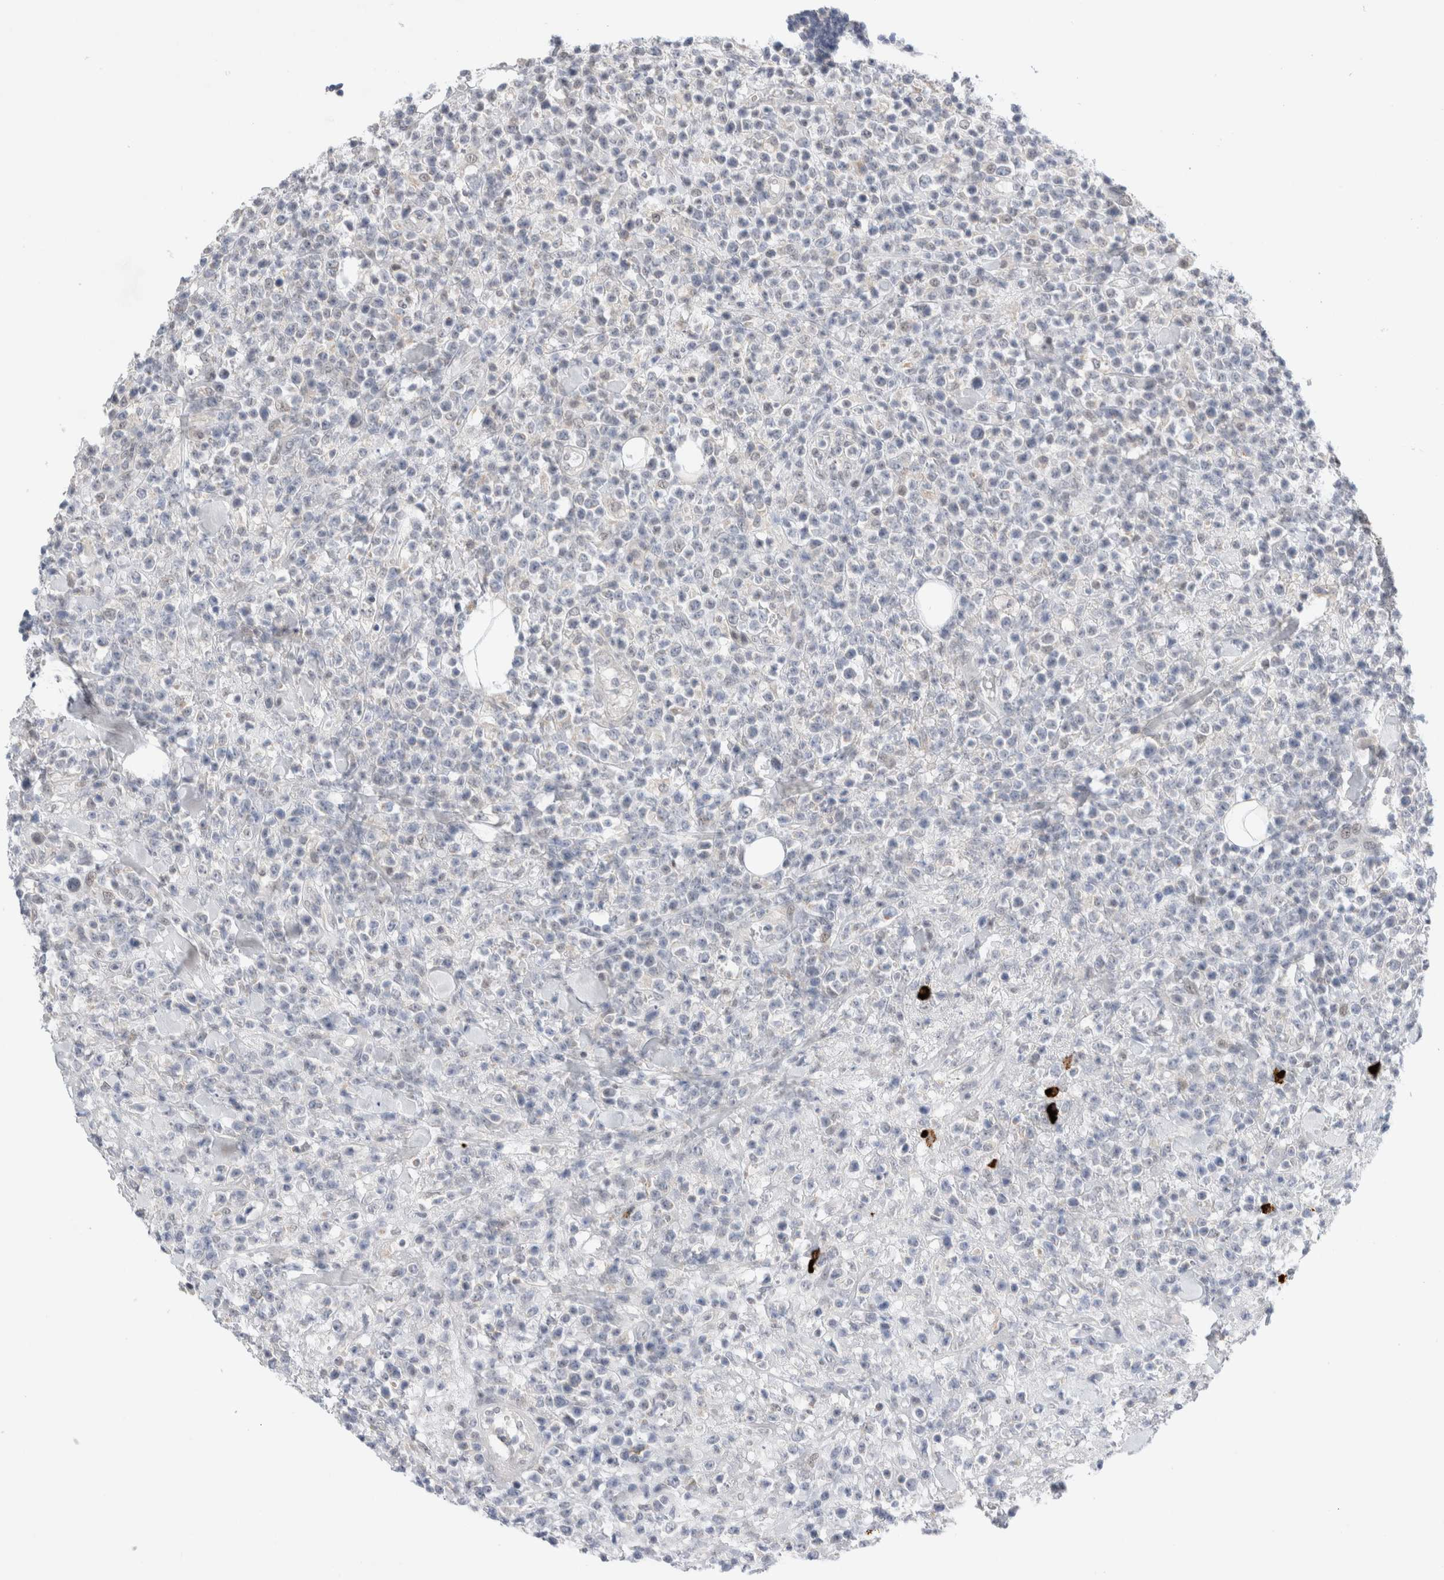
{"staining": {"intensity": "negative", "quantity": "none", "location": "none"}, "tissue": "lymphoma", "cell_type": "Tumor cells", "image_type": "cancer", "snomed": [{"axis": "morphology", "description": "Malignant lymphoma, non-Hodgkin's type, High grade"}, {"axis": "topography", "description": "Colon"}], "caption": "This is an immunohistochemistry (IHC) histopathology image of human high-grade malignant lymphoma, non-Hodgkin's type. There is no staining in tumor cells.", "gene": "SLC22A12", "patient": {"sex": "female", "age": 53}}